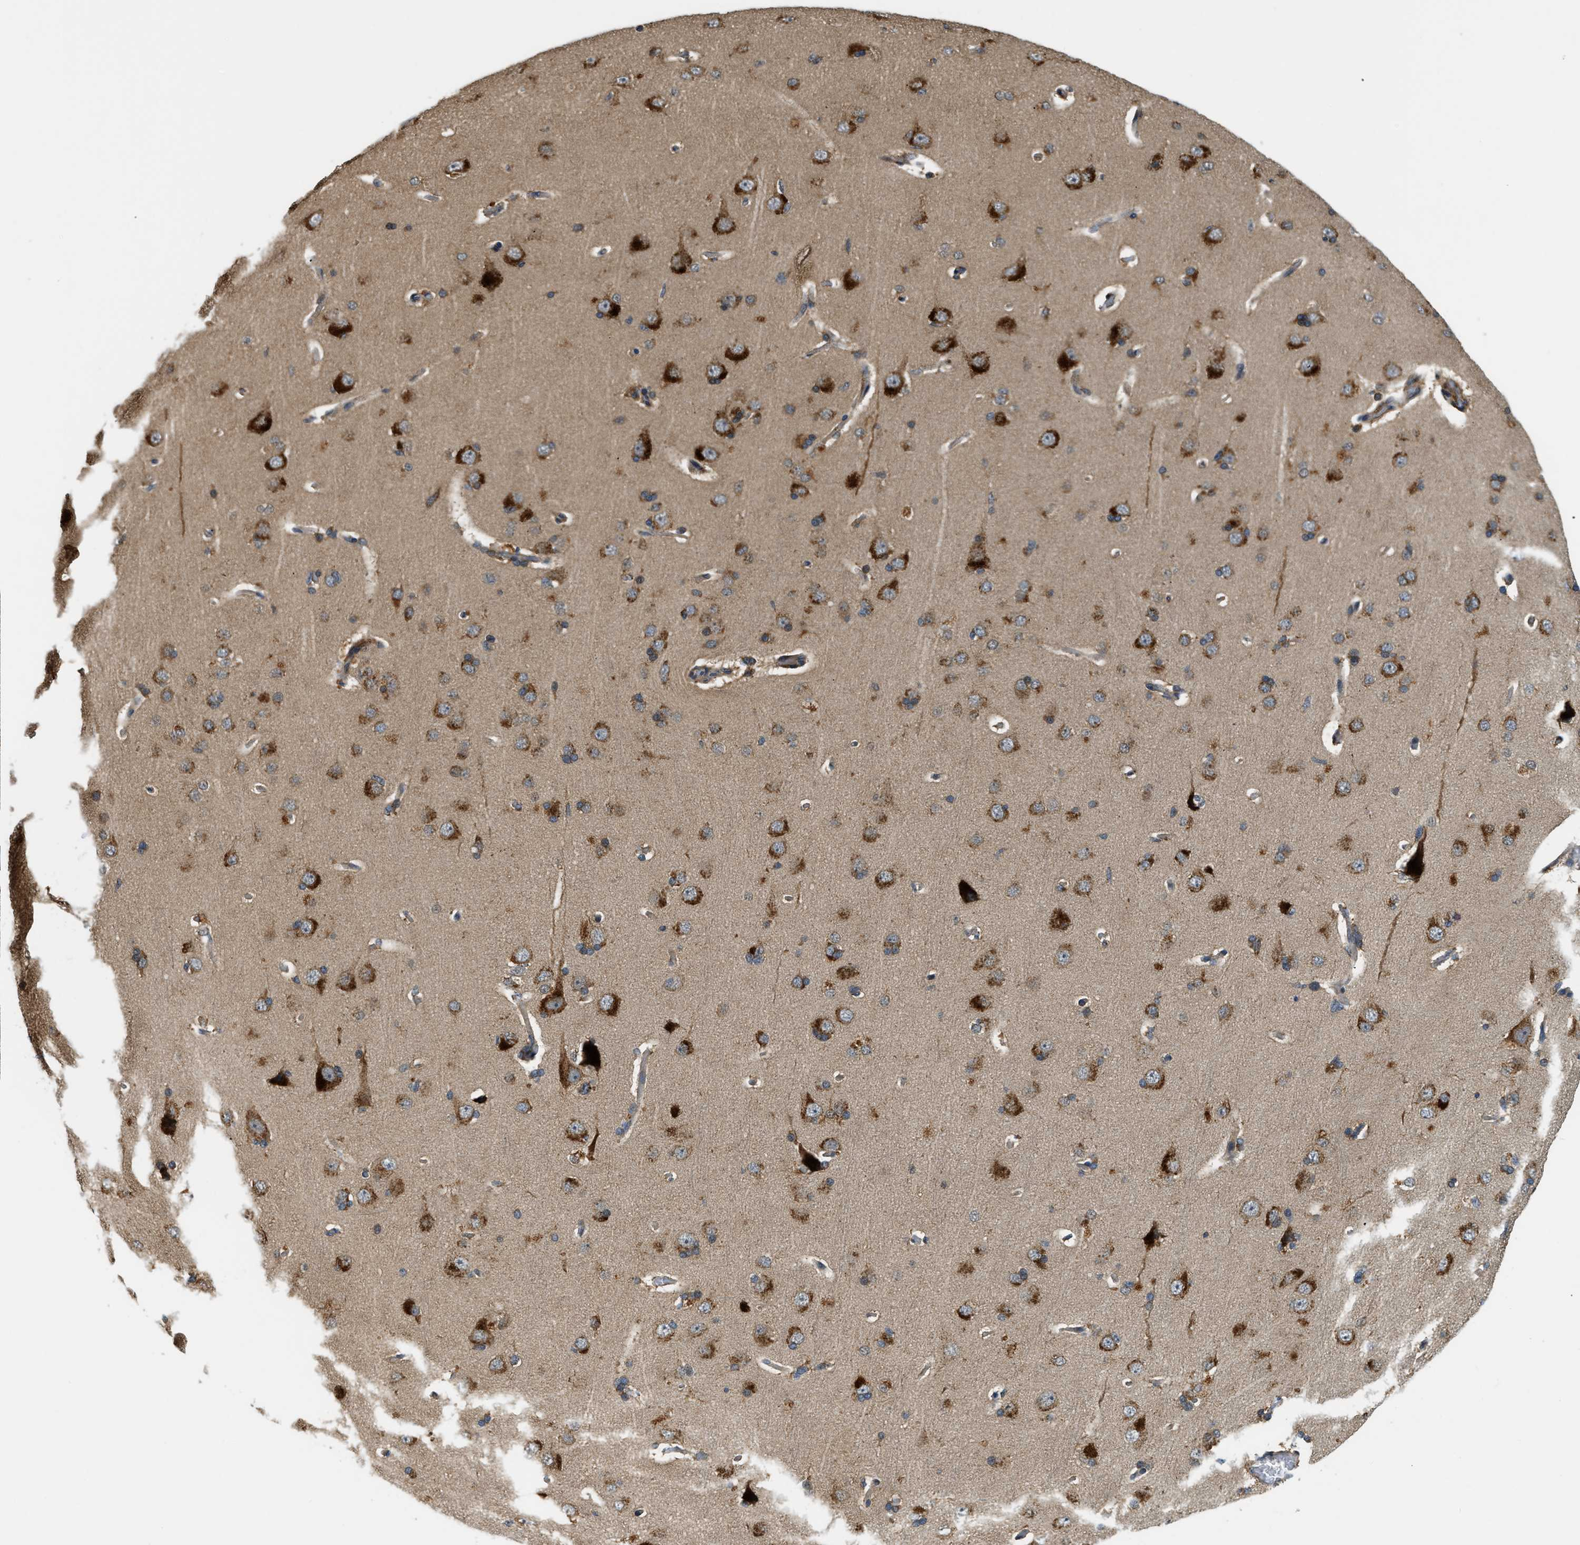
{"staining": {"intensity": "negative", "quantity": "none", "location": "none"}, "tissue": "cerebral cortex", "cell_type": "Endothelial cells", "image_type": "normal", "snomed": [{"axis": "morphology", "description": "Normal tissue, NOS"}, {"axis": "topography", "description": "Cerebral cortex"}], "caption": "Protein analysis of unremarkable cerebral cortex reveals no significant expression in endothelial cells. Nuclei are stained in blue.", "gene": "STARD3NL", "patient": {"sex": "male", "age": 62}}